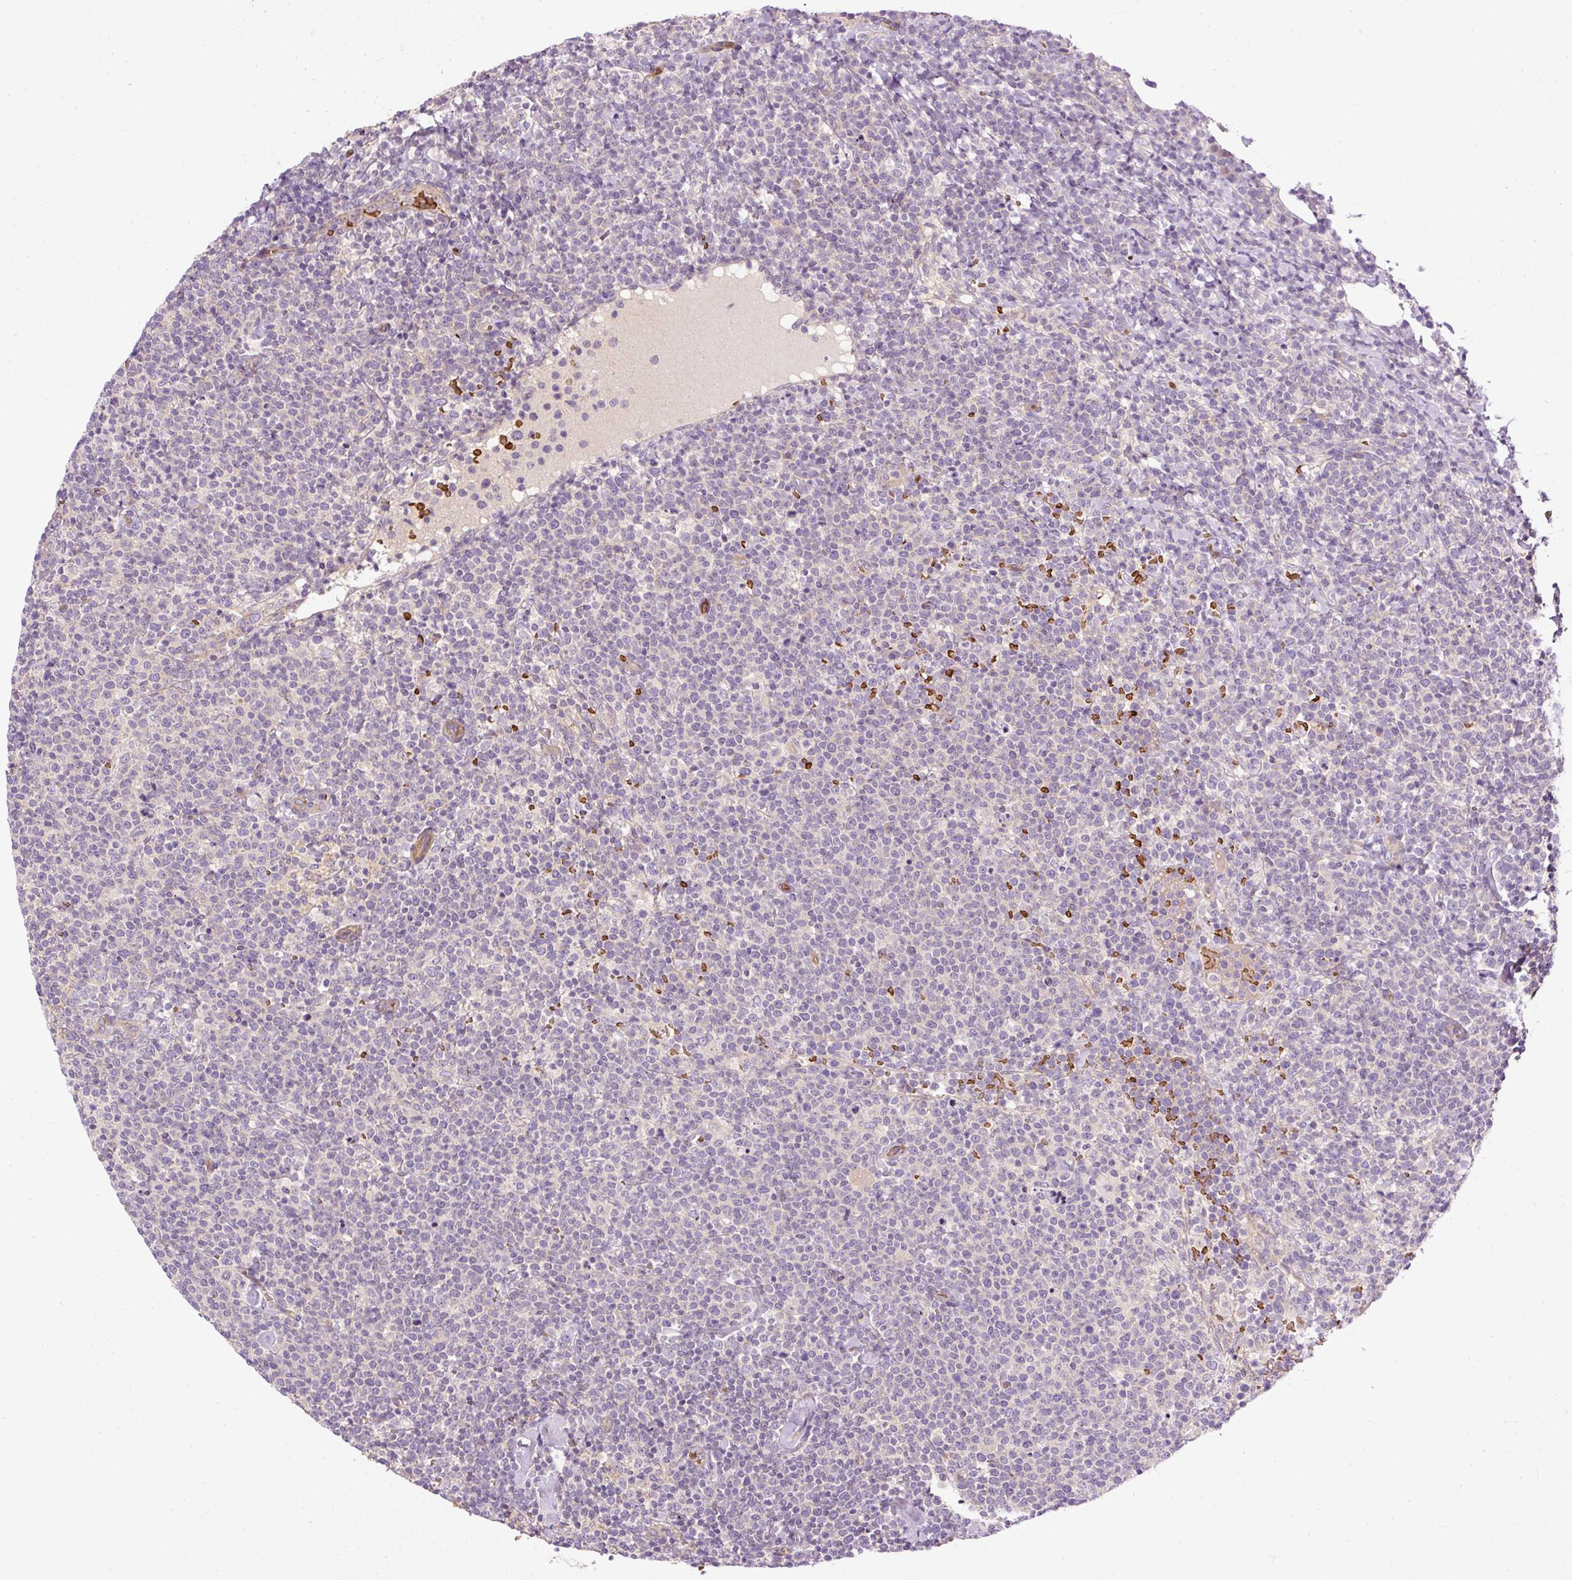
{"staining": {"intensity": "negative", "quantity": "none", "location": "none"}, "tissue": "lymphoma", "cell_type": "Tumor cells", "image_type": "cancer", "snomed": [{"axis": "morphology", "description": "Malignant lymphoma, non-Hodgkin's type, High grade"}, {"axis": "topography", "description": "Lymph node"}], "caption": "DAB (3,3'-diaminobenzidine) immunohistochemical staining of human high-grade malignant lymphoma, non-Hodgkin's type shows no significant staining in tumor cells.", "gene": "USHBP1", "patient": {"sex": "male", "age": 61}}